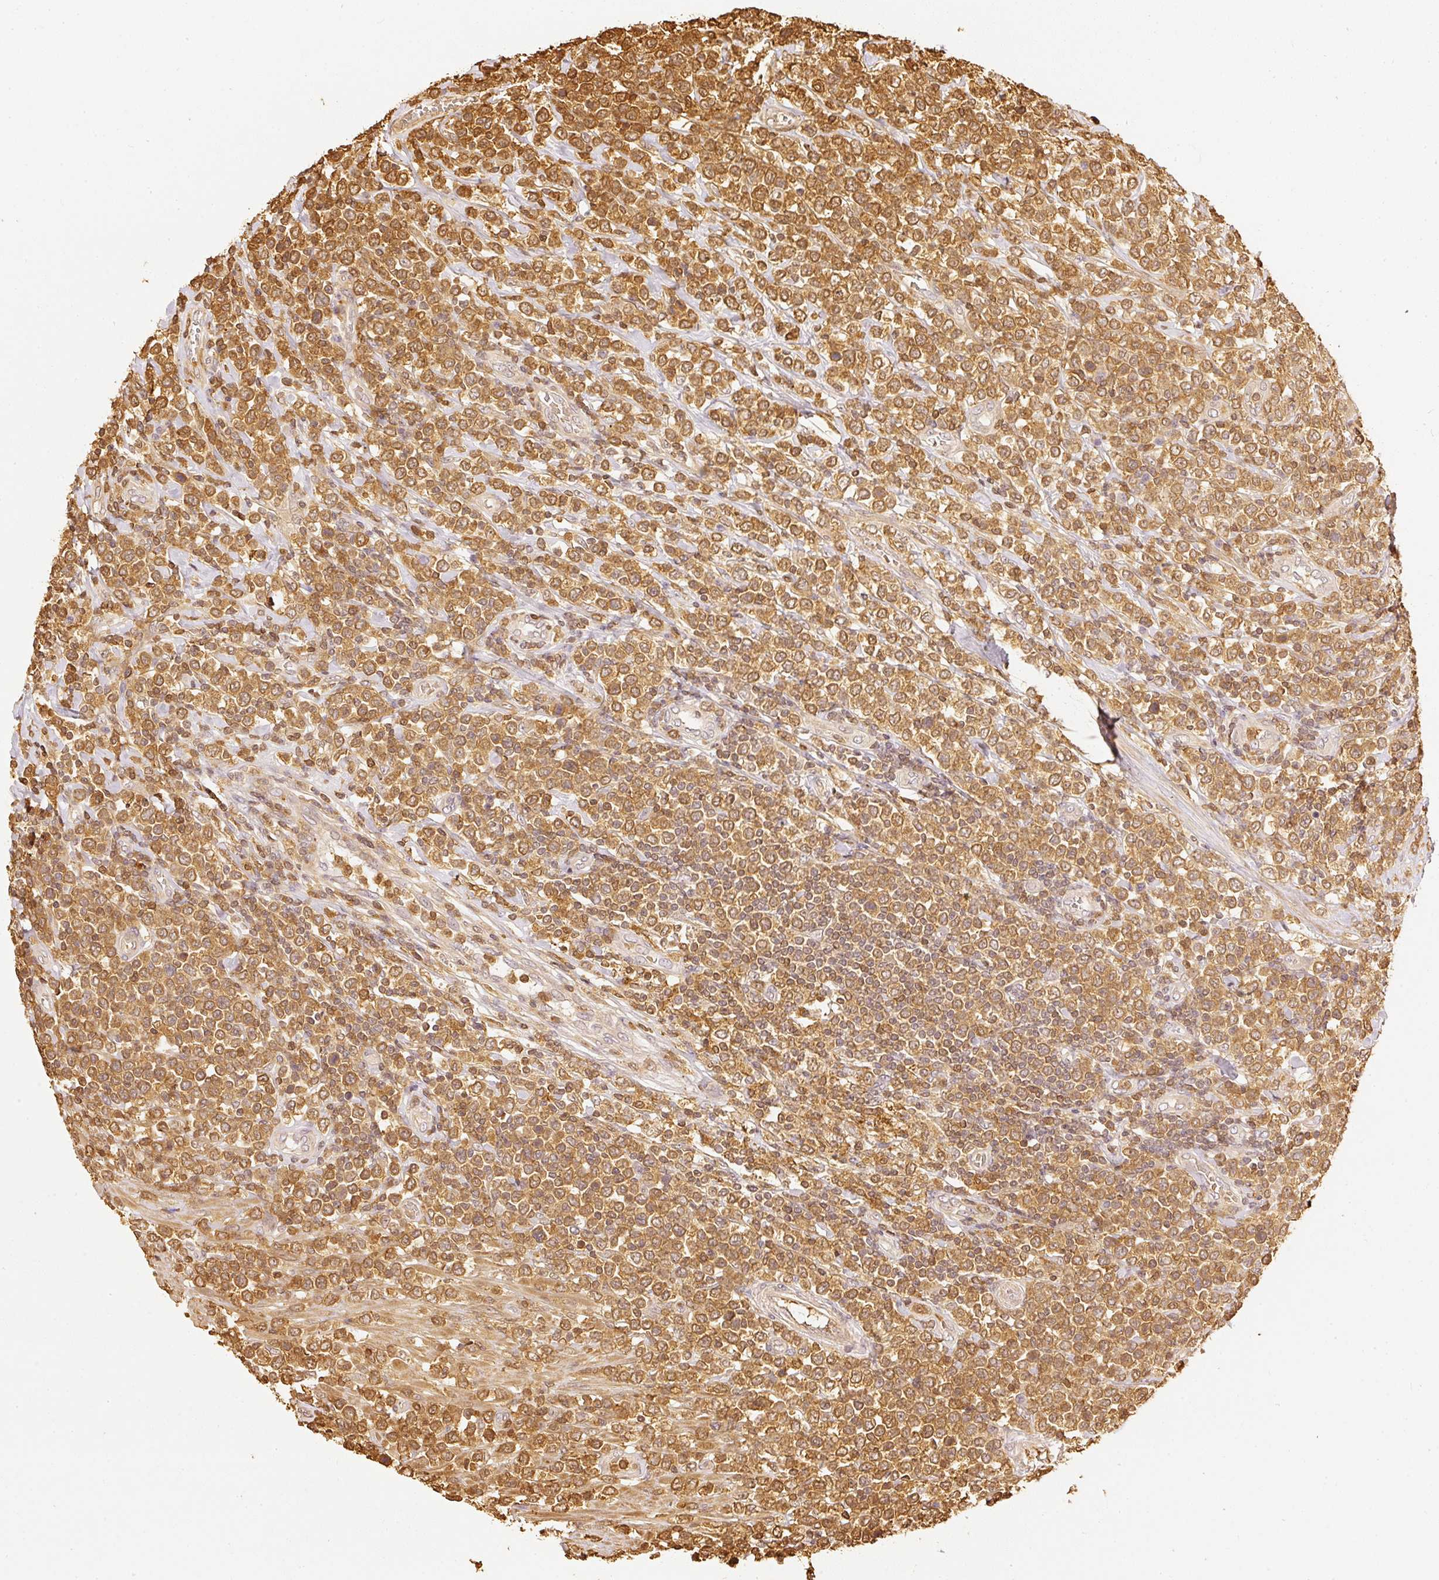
{"staining": {"intensity": "moderate", "quantity": ">75%", "location": "cytoplasmic/membranous,nuclear"}, "tissue": "lymphoma", "cell_type": "Tumor cells", "image_type": "cancer", "snomed": [{"axis": "morphology", "description": "Malignant lymphoma, non-Hodgkin's type, High grade"}, {"axis": "topography", "description": "Soft tissue"}], "caption": "Protein expression analysis of high-grade malignant lymphoma, non-Hodgkin's type demonstrates moderate cytoplasmic/membranous and nuclear positivity in about >75% of tumor cells. The staining was performed using DAB (3,3'-diaminobenzidine), with brown indicating positive protein expression. Nuclei are stained blue with hematoxylin.", "gene": "PFN1", "patient": {"sex": "female", "age": 56}}